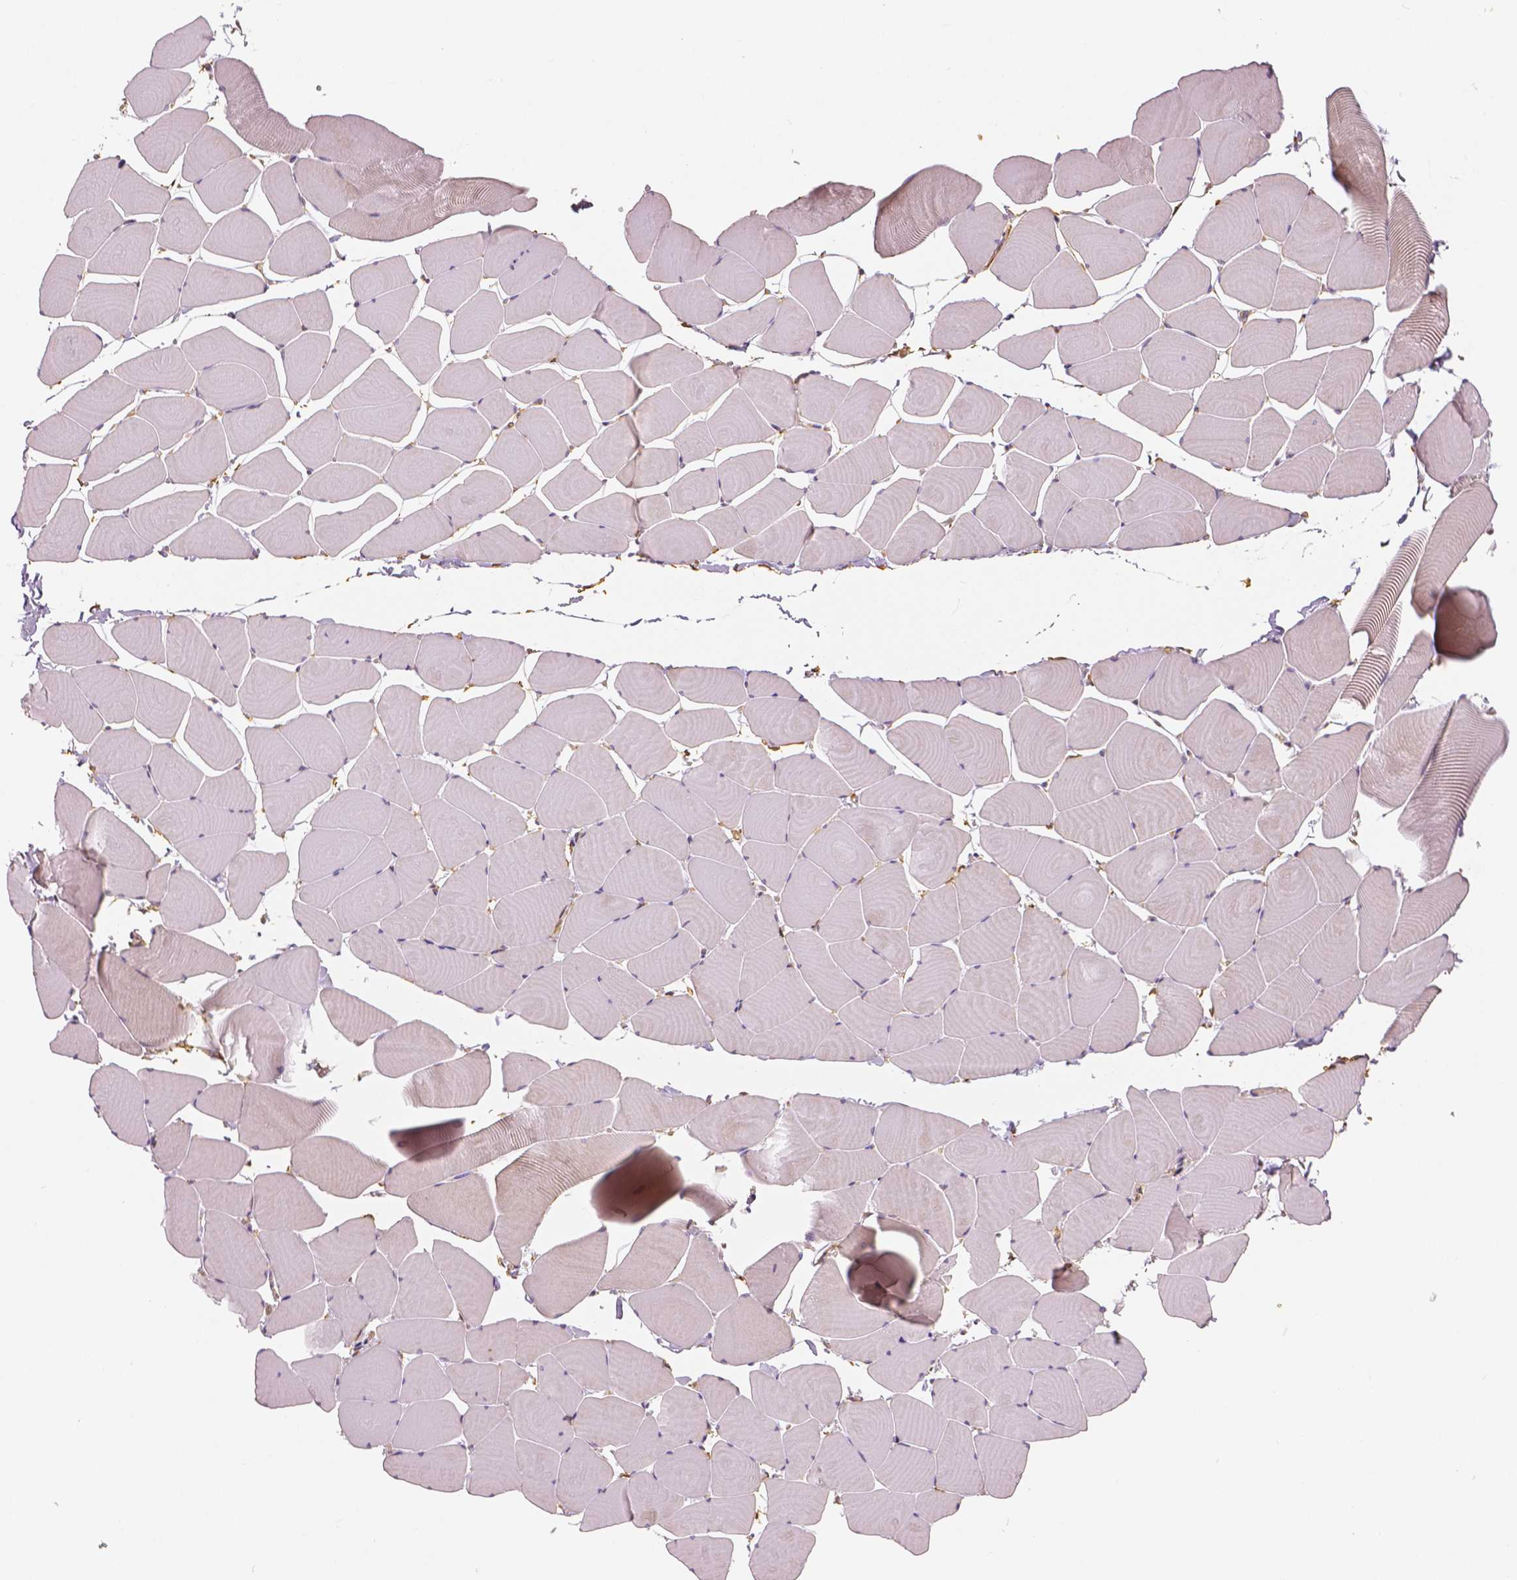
{"staining": {"intensity": "weak", "quantity": "<25%", "location": "cytoplasmic/membranous"}, "tissue": "skeletal muscle", "cell_type": "Myocytes", "image_type": "normal", "snomed": [{"axis": "morphology", "description": "Normal tissue, NOS"}, {"axis": "topography", "description": "Skeletal muscle"}], "caption": "An immunohistochemistry histopathology image of benign skeletal muscle is shown. There is no staining in myocytes of skeletal muscle.", "gene": "MKI67", "patient": {"sex": "male", "age": 25}}